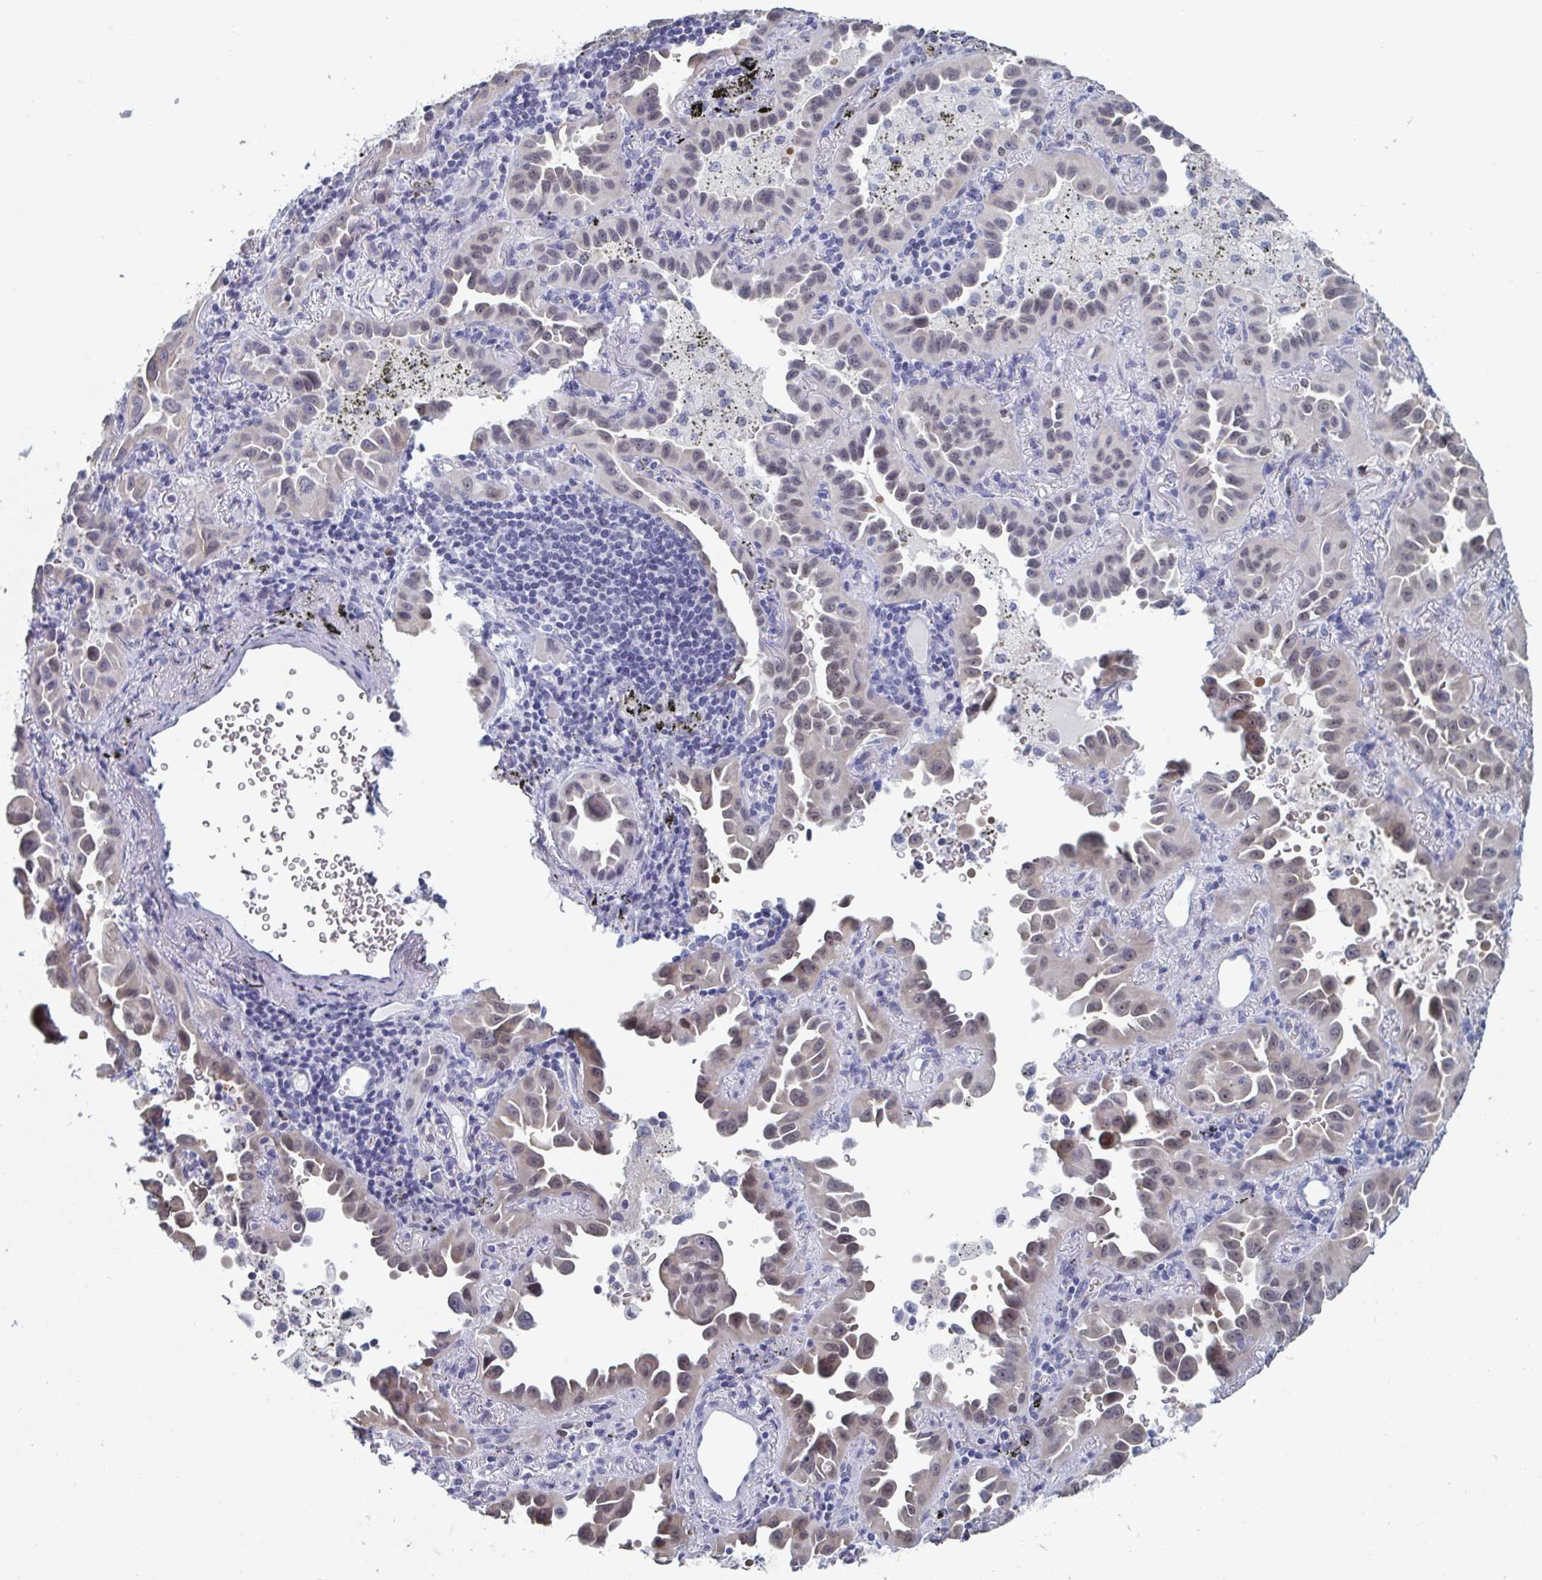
{"staining": {"intensity": "negative", "quantity": "none", "location": "none"}, "tissue": "lung cancer", "cell_type": "Tumor cells", "image_type": "cancer", "snomed": [{"axis": "morphology", "description": "Adenocarcinoma, NOS"}, {"axis": "topography", "description": "Lung"}], "caption": "Histopathology image shows no protein staining in tumor cells of lung cancer tissue. (DAB (3,3'-diaminobenzidine) immunohistochemistry, high magnification).", "gene": "FOXA1", "patient": {"sex": "male", "age": 68}}